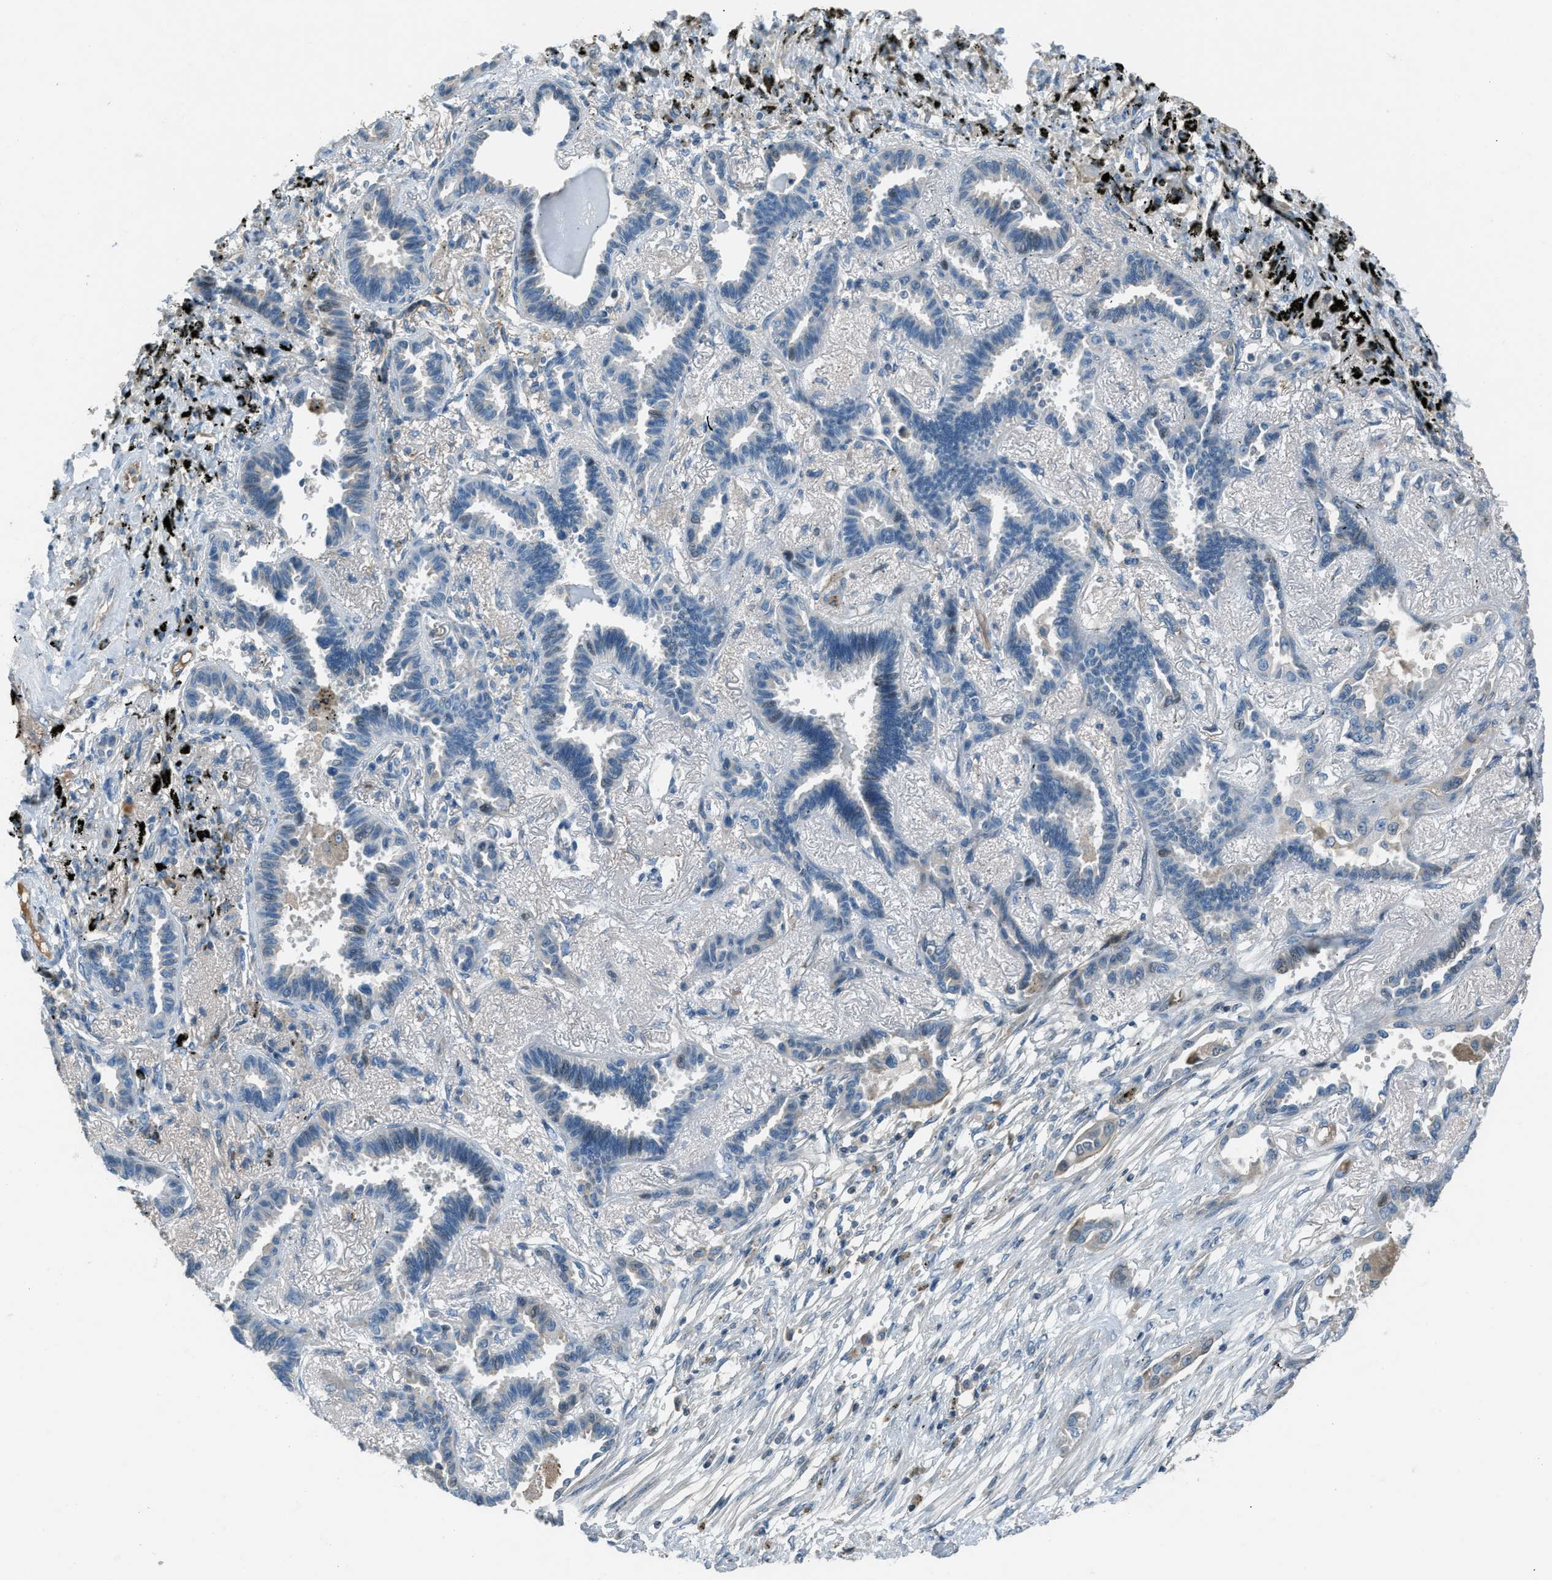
{"staining": {"intensity": "negative", "quantity": "none", "location": "none"}, "tissue": "lung cancer", "cell_type": "Tumor cells", "image_type": "cancer", "snomed": [{"axis": "morphology", "description": "Adenocarcinoma, NOS"}, {"axis": "topography", "description": "Lung"}], "caption": "Micrograph shows no significant protein expression in tumor cells of lung cancer (adenocarcinoma).", "gene": "FBLN2", "patient": {"sex": "male", "age": 59}}